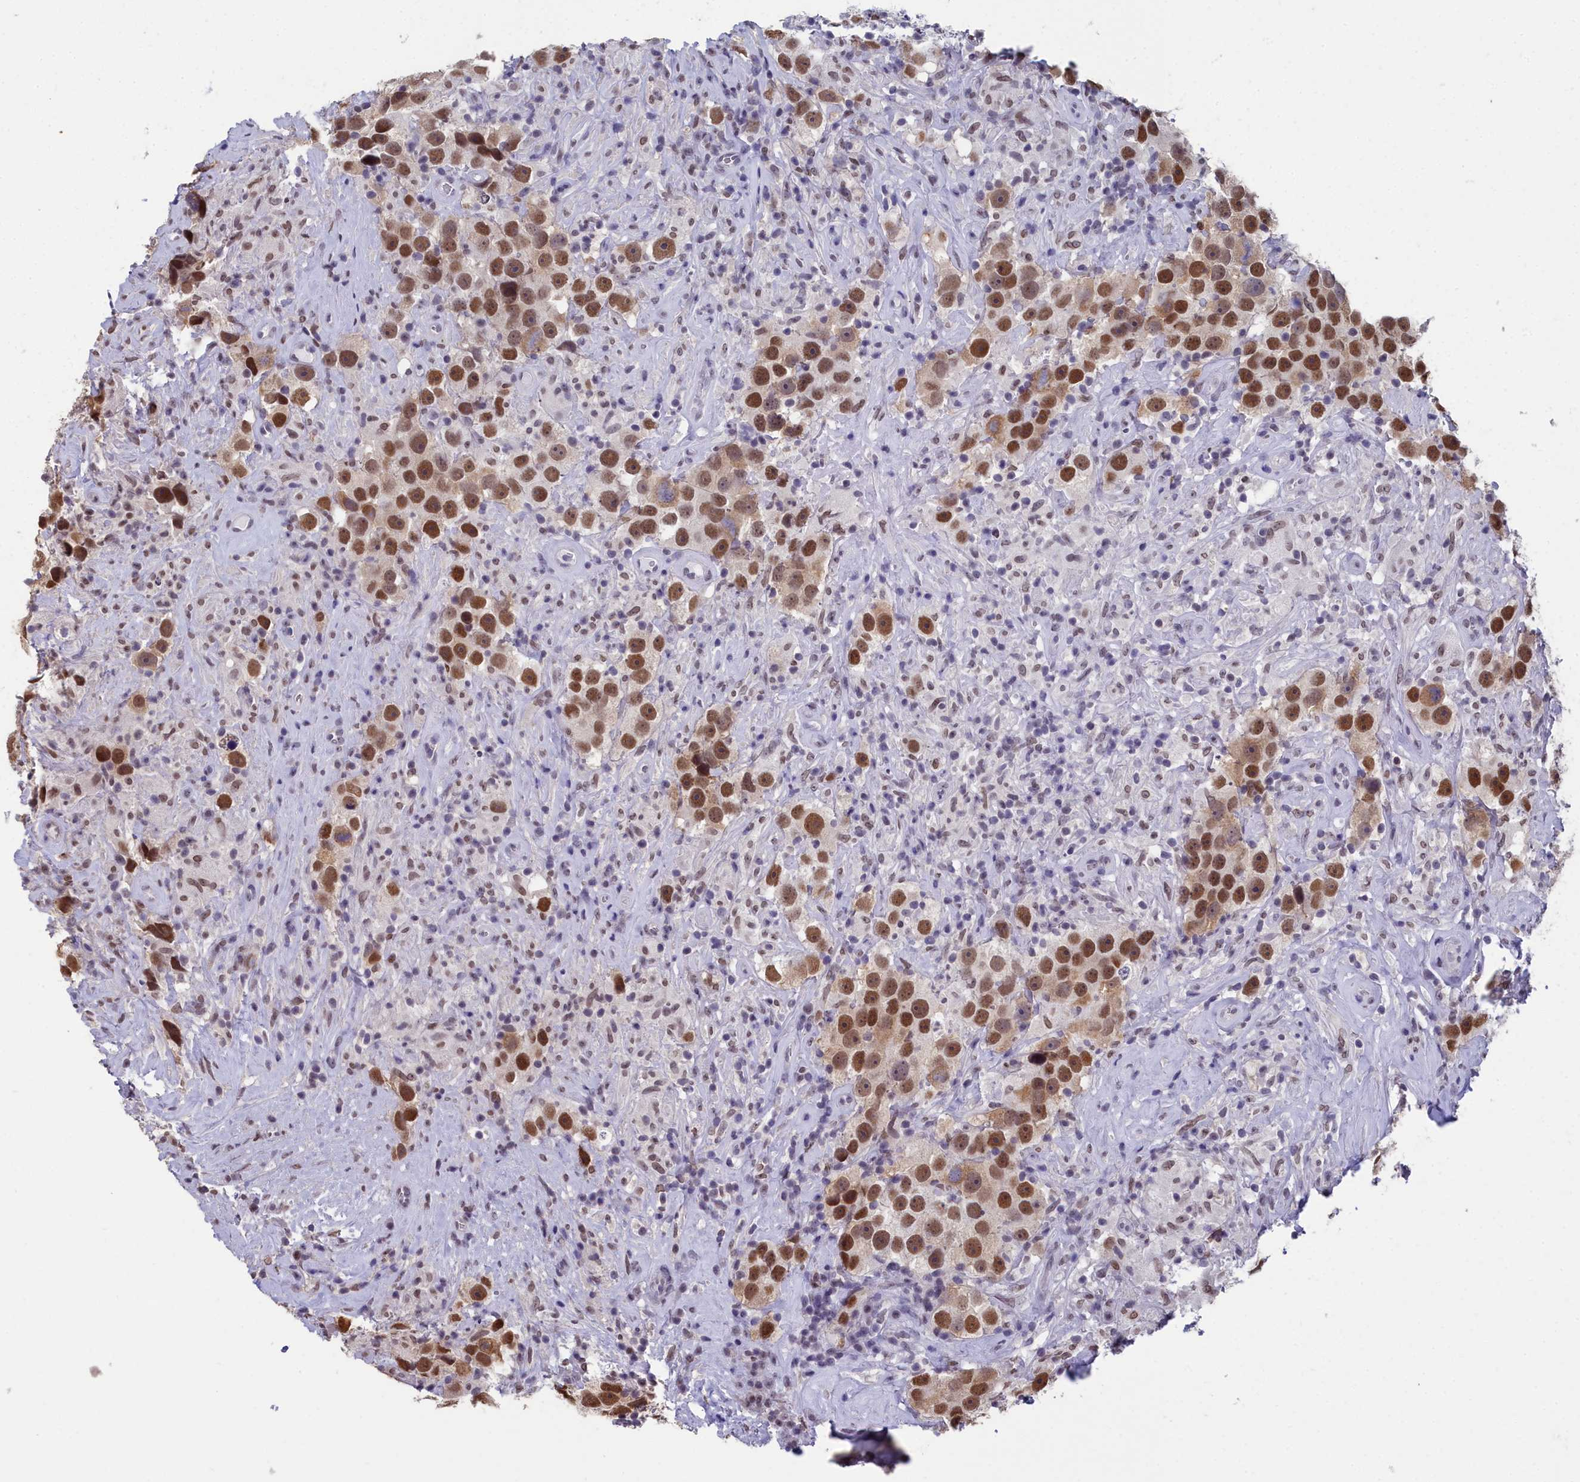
{"staining": {"intensity": "strong", "quantity": ">75%", "location": "nuclear"}, "tissue": "testis cancer", "cell_type": "Tumor cells", "image_type": "cancer", "snomed": [{"axis": "morphology", "description": "Seminoma, NOS"}, {"axis": "topography", "description": "Testis"}], "caption": "This is a micrograph of immunohistochemistry (IHC) staining of testis cancer, which shows strong staining in the nuclear of tumor cells.", "gene": "CCDC97", "patient": {"sex": "male", "age": 49}}